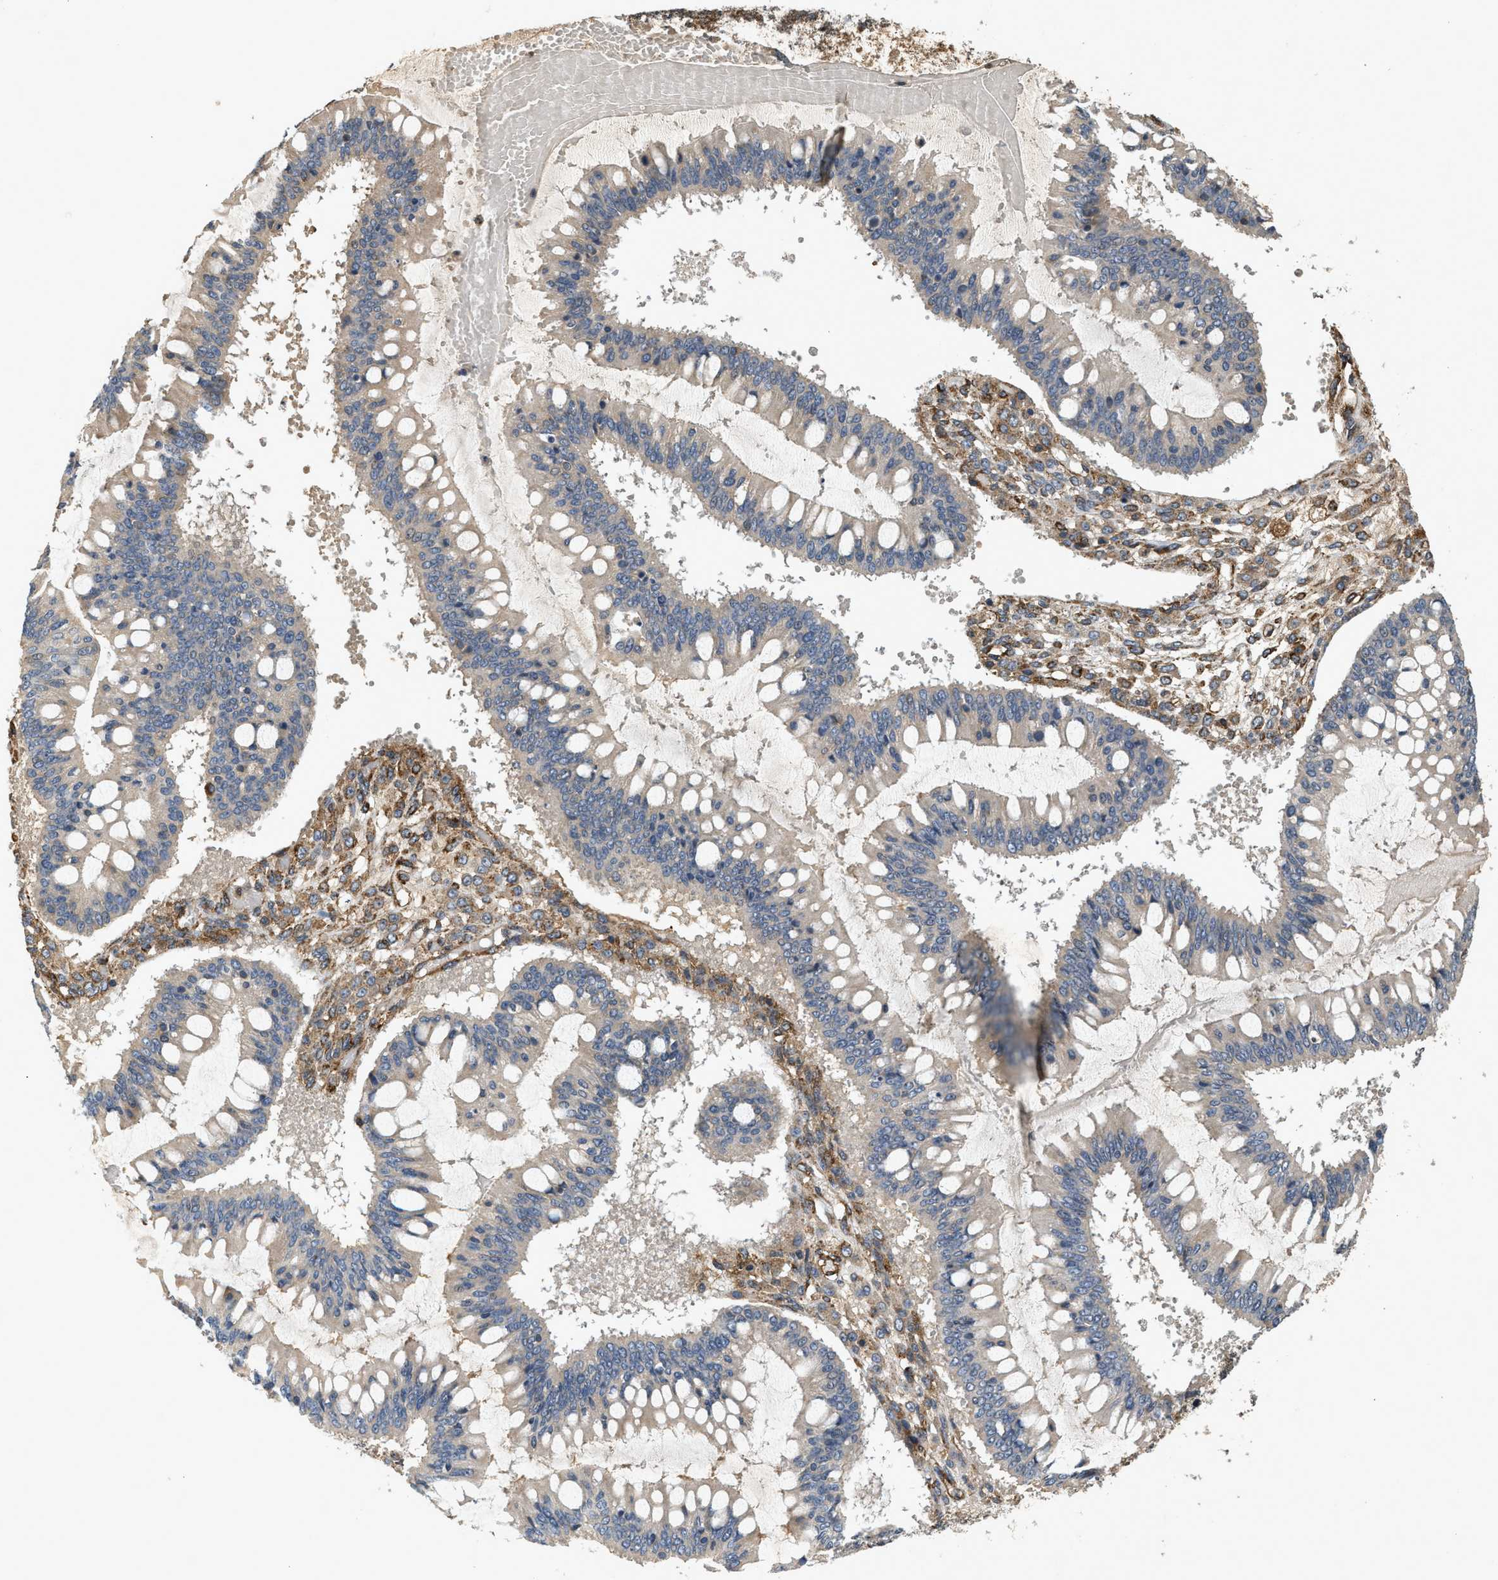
{"staining": {"intensity": "negative", "quantity": "none", "location": "none"}, "tissue": "ovarian cancer", "cell_type": "Tumor cells", "image_type": "cancer", "snomed": [{"axis": "morphology", "description": "Cystadenocarcinoma, mucinous, NOS"}, {"axis": "topography", "description": "Ovary"}], "caption": "Immunohistochemical staining of human mucinous cystadenocarcinoma (ovarian) displays no significant staining in tumor cells.", "gene": "HIP1", "patient": {"sex": "female", "age": 73}}